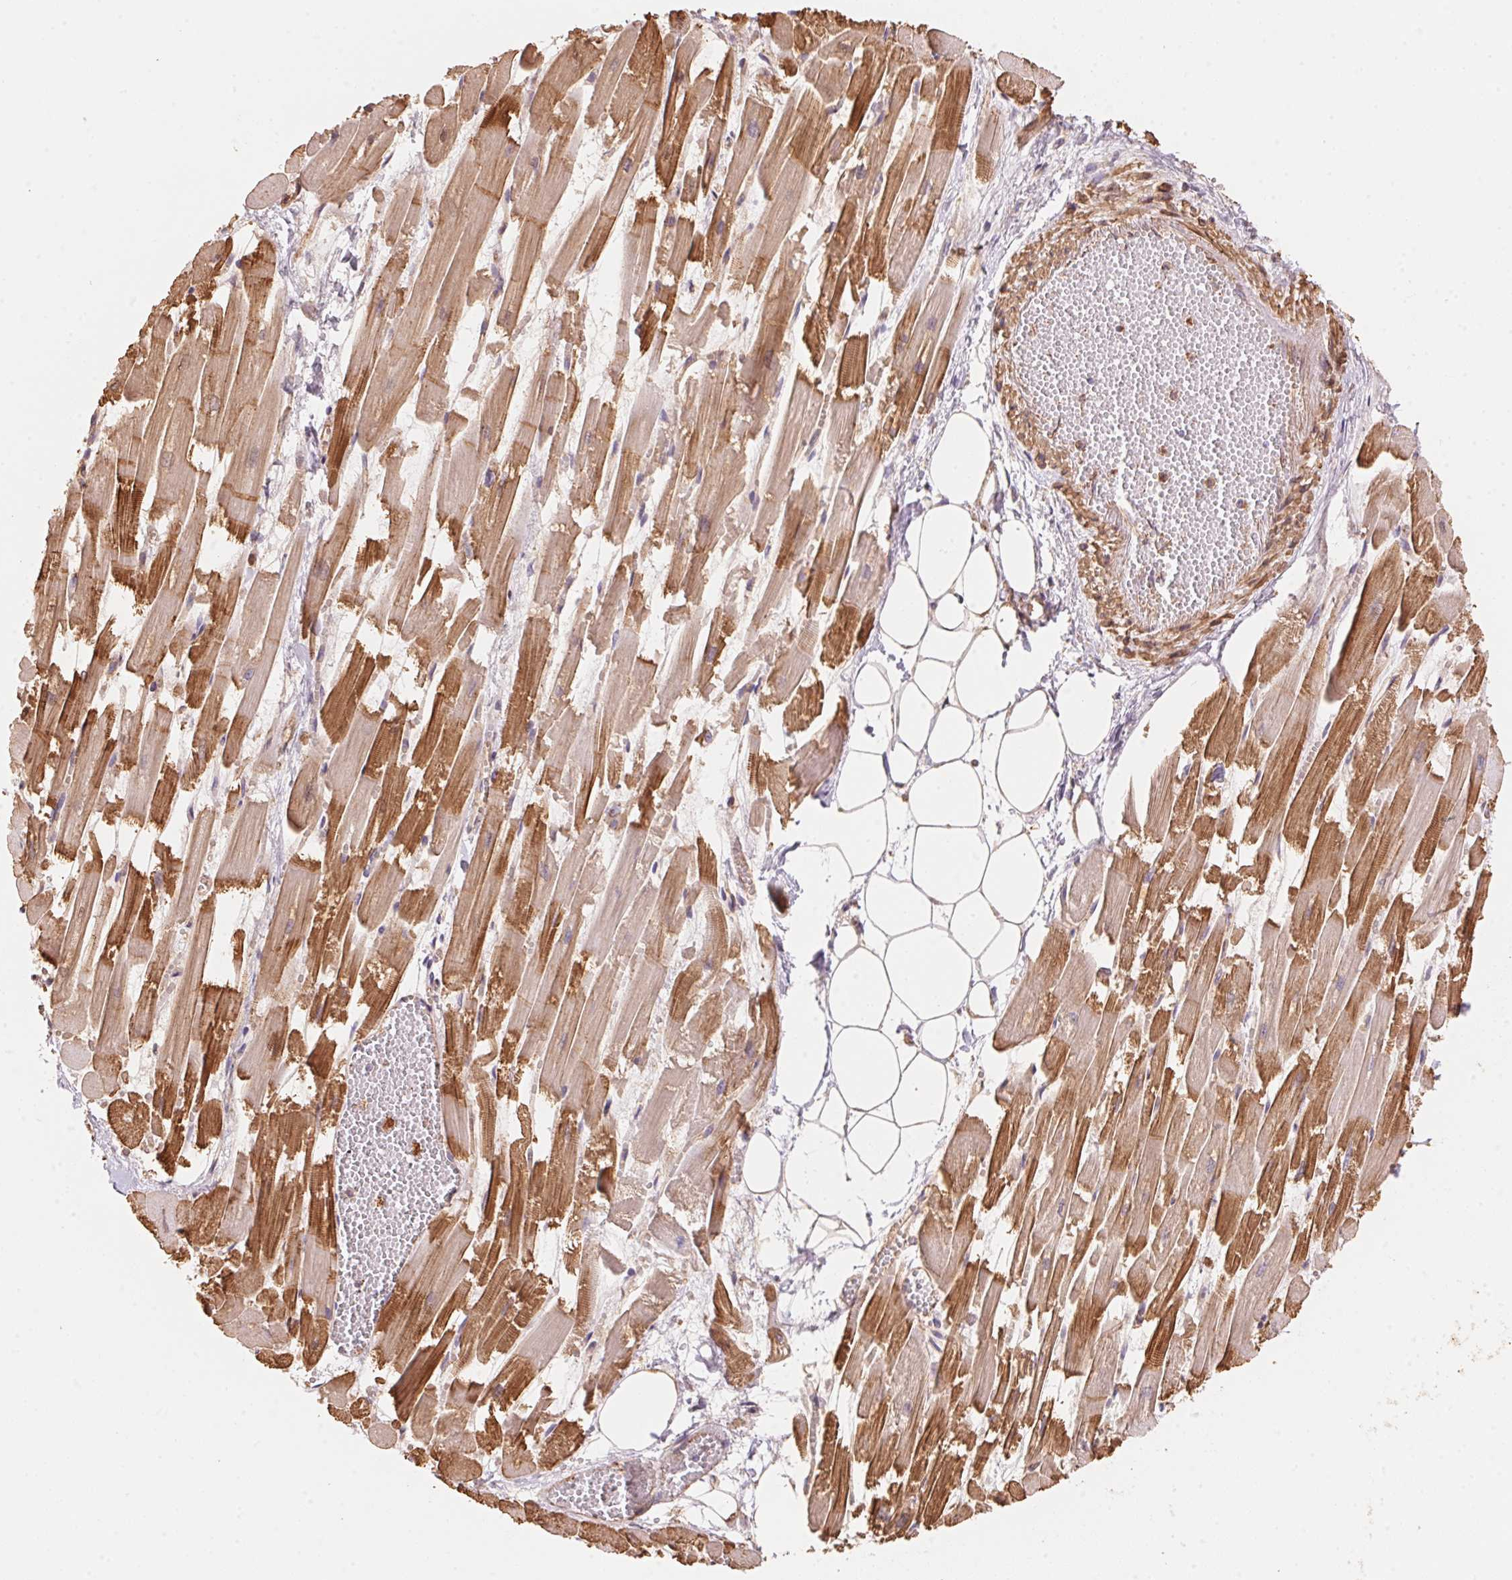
{"staining": {"intensity": "moderate", "quantity": "25%-75%", "location": "cytoplasmic/membranous"}, "tissue": "heart muscle", "cell_type": "Cardiomyocytes", "image_type": "normal", "snomed": [{"axis": "morphology", "description": "Normal tissue, NOS"}, {"axis": "topography", "description": "Heart"}], "caption": "This is a micrograph of immunohistochemistry (IHC) staining of benign heart muscle, which shows moderate expression in the cytoplasmic/membranous of cardiomyocytes.", "gene": "FRAS1", "patient": {"sex": "female", "age": 52}}